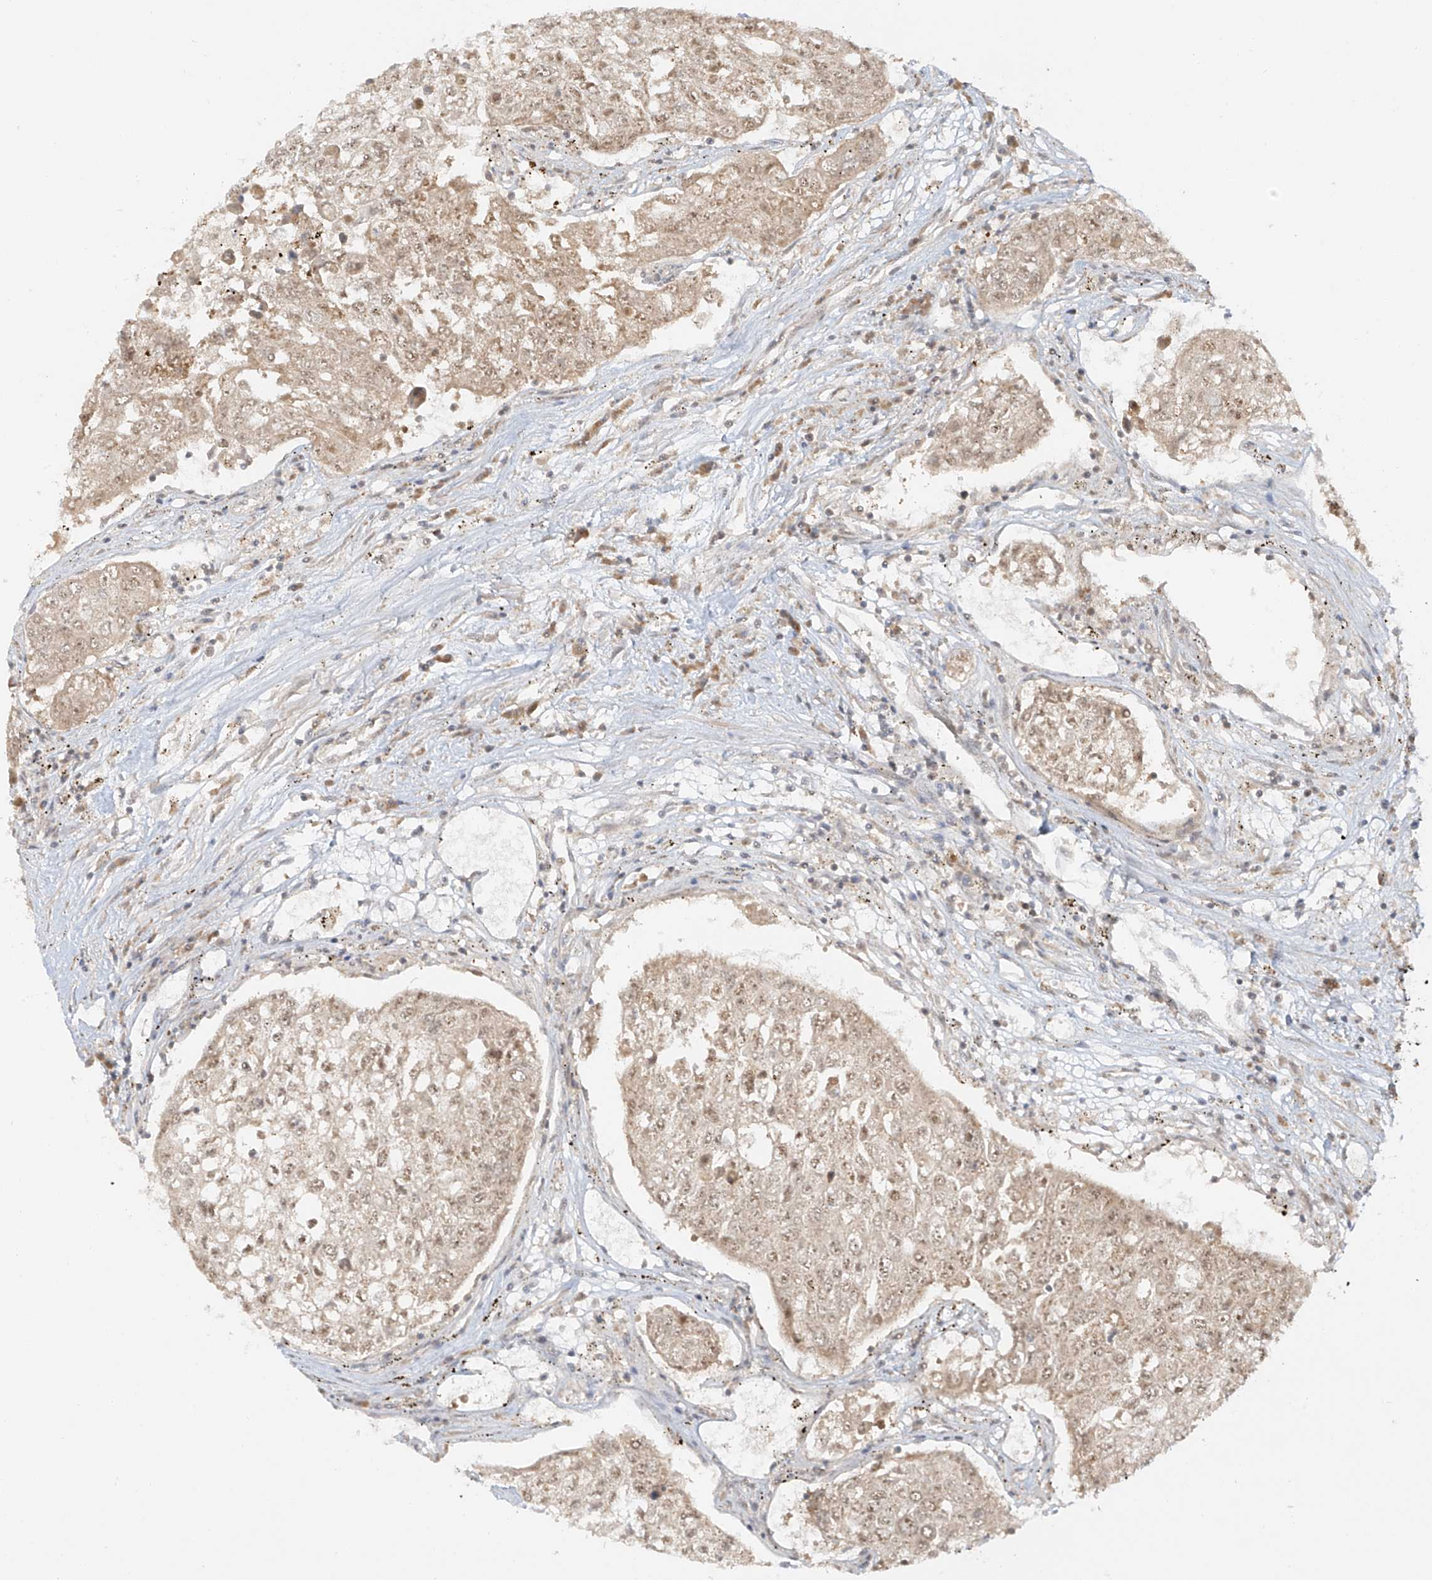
{"staining": {"intensity": "weak", "quantity": ">75%", "location": "cytoplasmic/membranous,nuclear"}, "tissue": "urothelial cancer", "cell_type": "Tumor cells", "image_type": "cancer", "snomed": [{"axis": "morphology", "description": "Urothelial carcinoma, High grade"}, {"axis": "topography", "description": "Lymph node"}, {"axis": "topography", "description": "Urinary bladder"}], "caption": "Immunohistochemistry (IHC) of urothelial carcinoma (high-grade) shows low levels of weak cytoplasmic/membranous and nuclear staining in approximately >75% of tumor cells.", "gene": "MIPEP", "patient": {"sex": "male", "age": 51}}